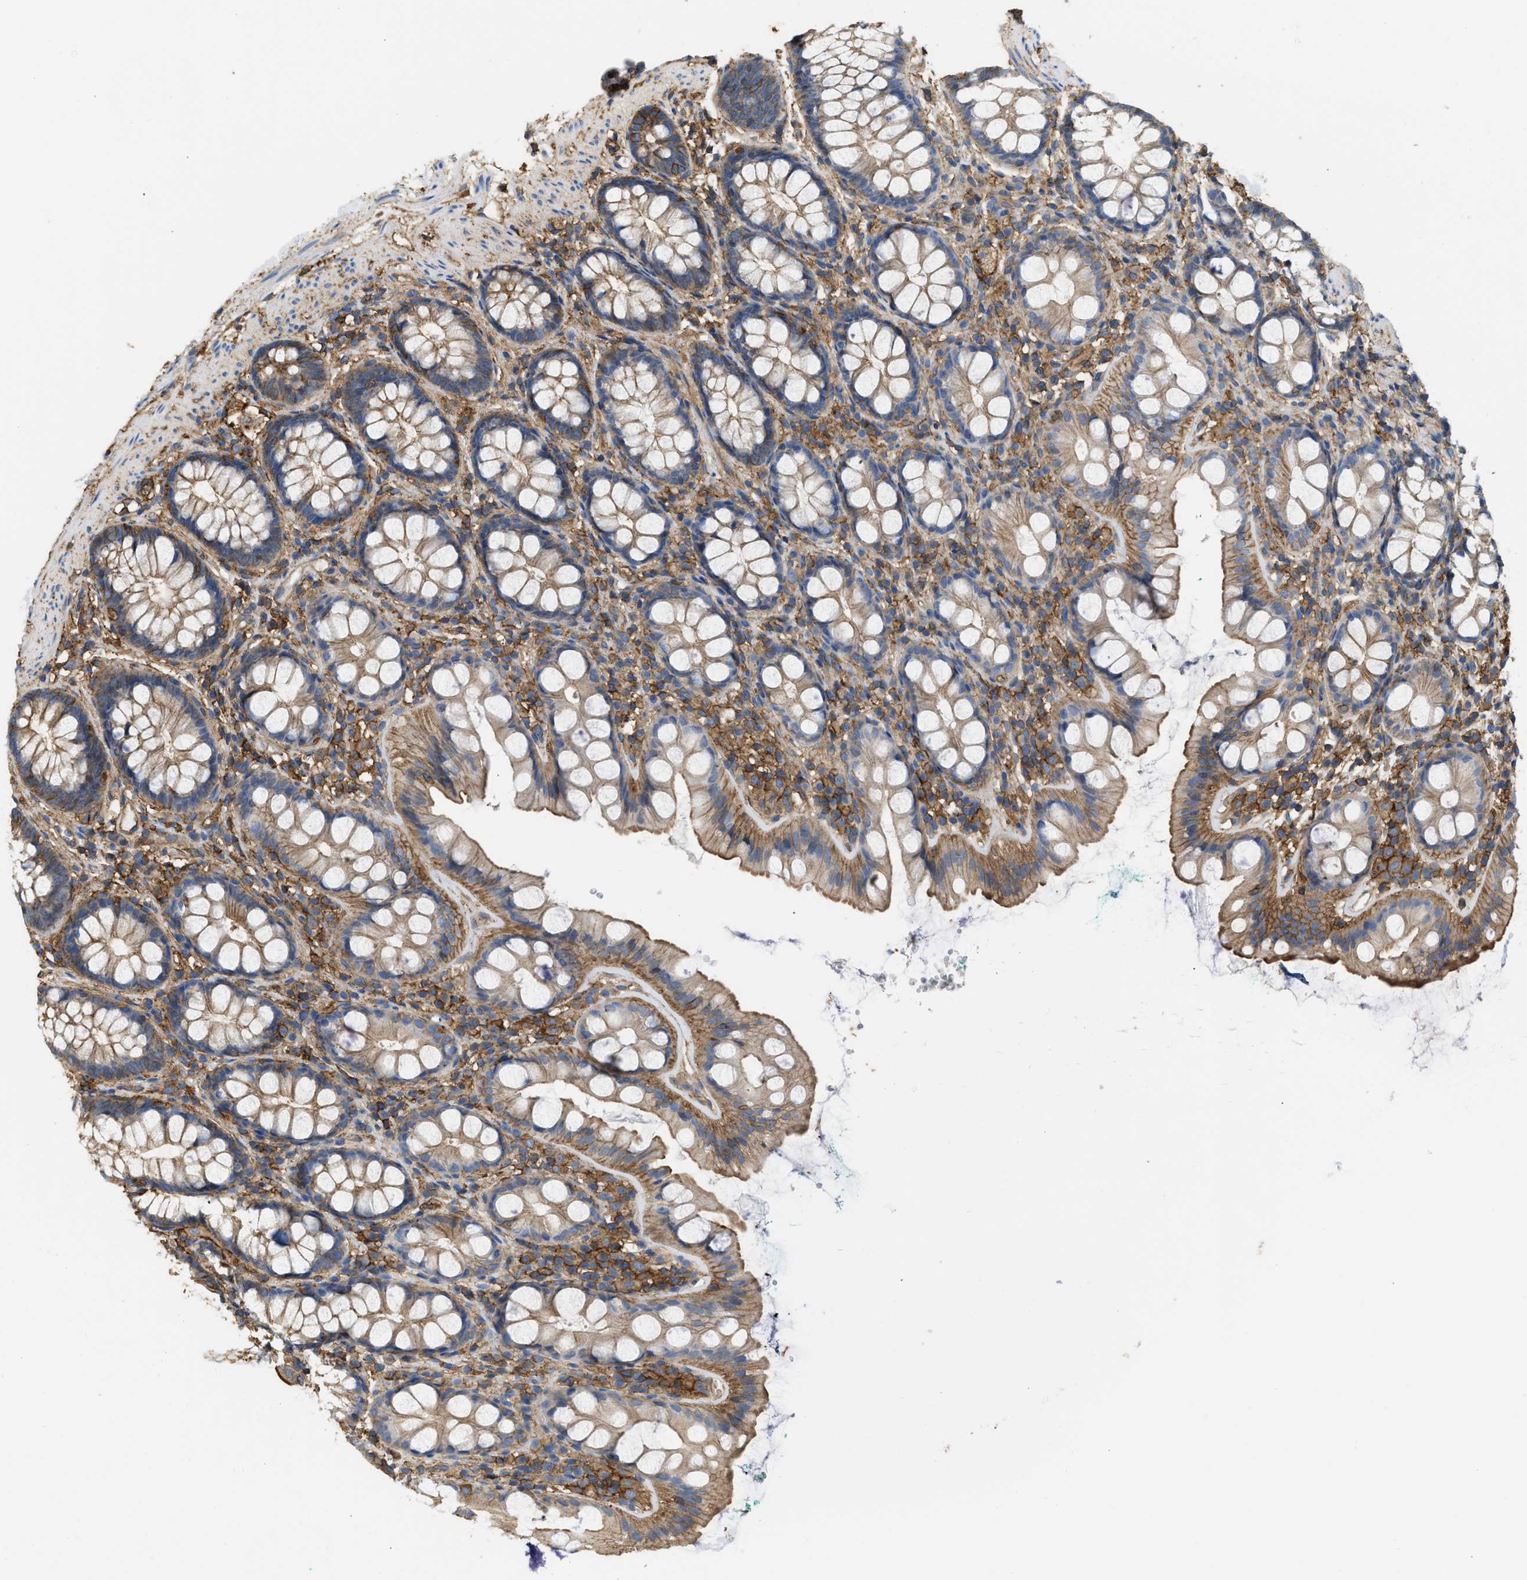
{"staining": {"intensity": "moderate", "quantity": ">75%", "location": "cytoplasmic/membranous"}, "tissue": "rectum", "cell_type": "Glandular cells", "image_type": "normal", "snomed": [{"axis": "morphology", "description": "Normal tissue, NOS"}, {"axis": "topography", "description": "Rectum"}], "caption": "An immunohistochemistry photomicrograph of normal tissue is shown. Protein staining in brown highlights moderate cytoplasmic/membranous positivity in rectum within glandular cells. The staining is performed using DAB brown chromogen to label protein expression. The nuclei are counter-stained blue using hematoxylin.", "gene": "GNB4", "patient": {"sex": "female", "age": 65}}